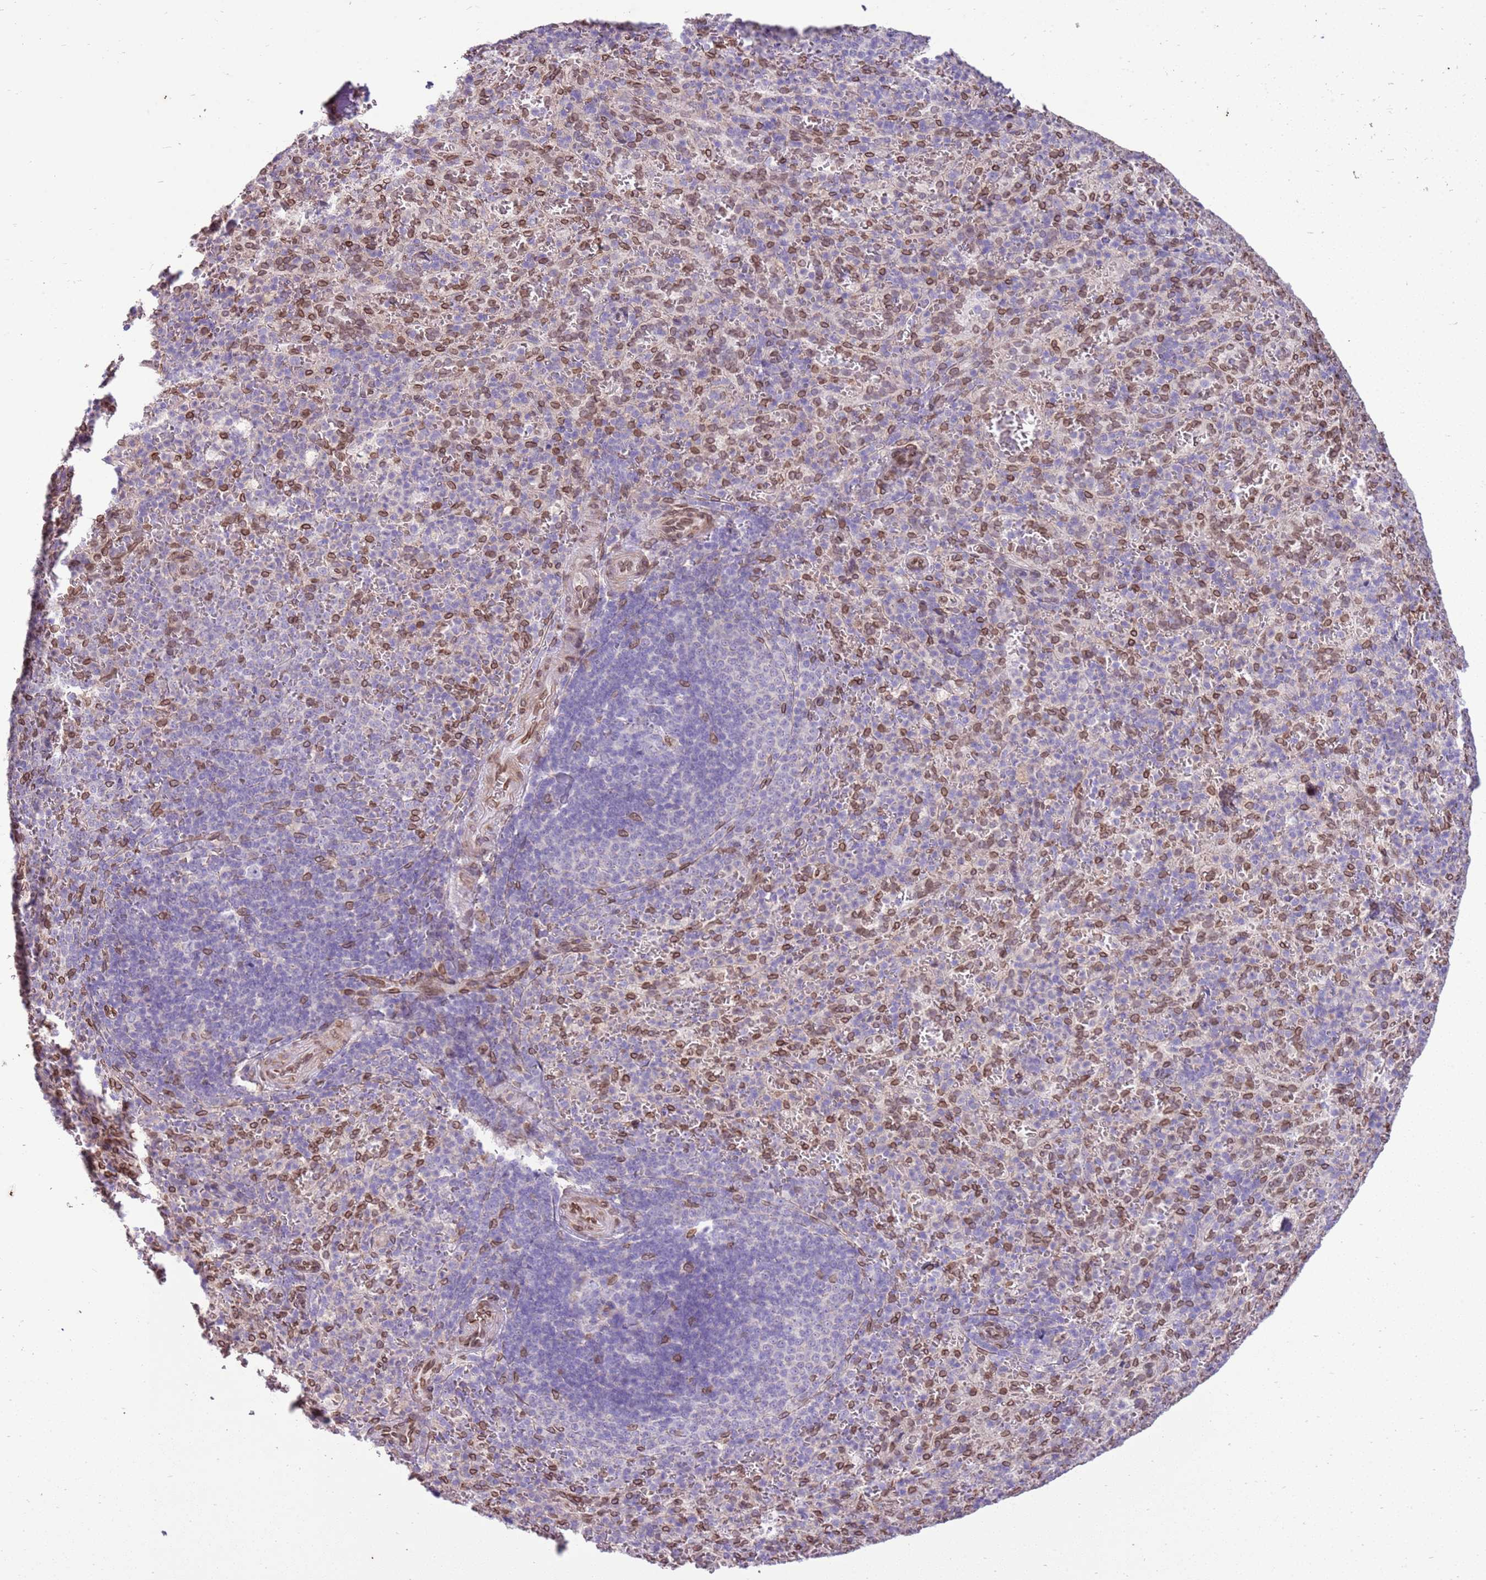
{"staining": {"intensity": "strong", "quantity": "<25%", "location": "cytoplasmic/membranous,nuclear"}, "tissue": "spleen", "cell_type": "Cells in red pulp", "image_type": "normal", "snomed": [{"axis": "morphology", "description": "Normal tissue, NOS"}, {"axis": "topography", "description": "Spleen"}], "caption": "This is a histology image of immunohistochemistry staining of unremarkable spleen, which shows strong staining in the cytoplasmic/membranous,nuclear of cells in red pulp.", "gene": "TMEM47", "patient": {"sex": "female", "age": 21}}